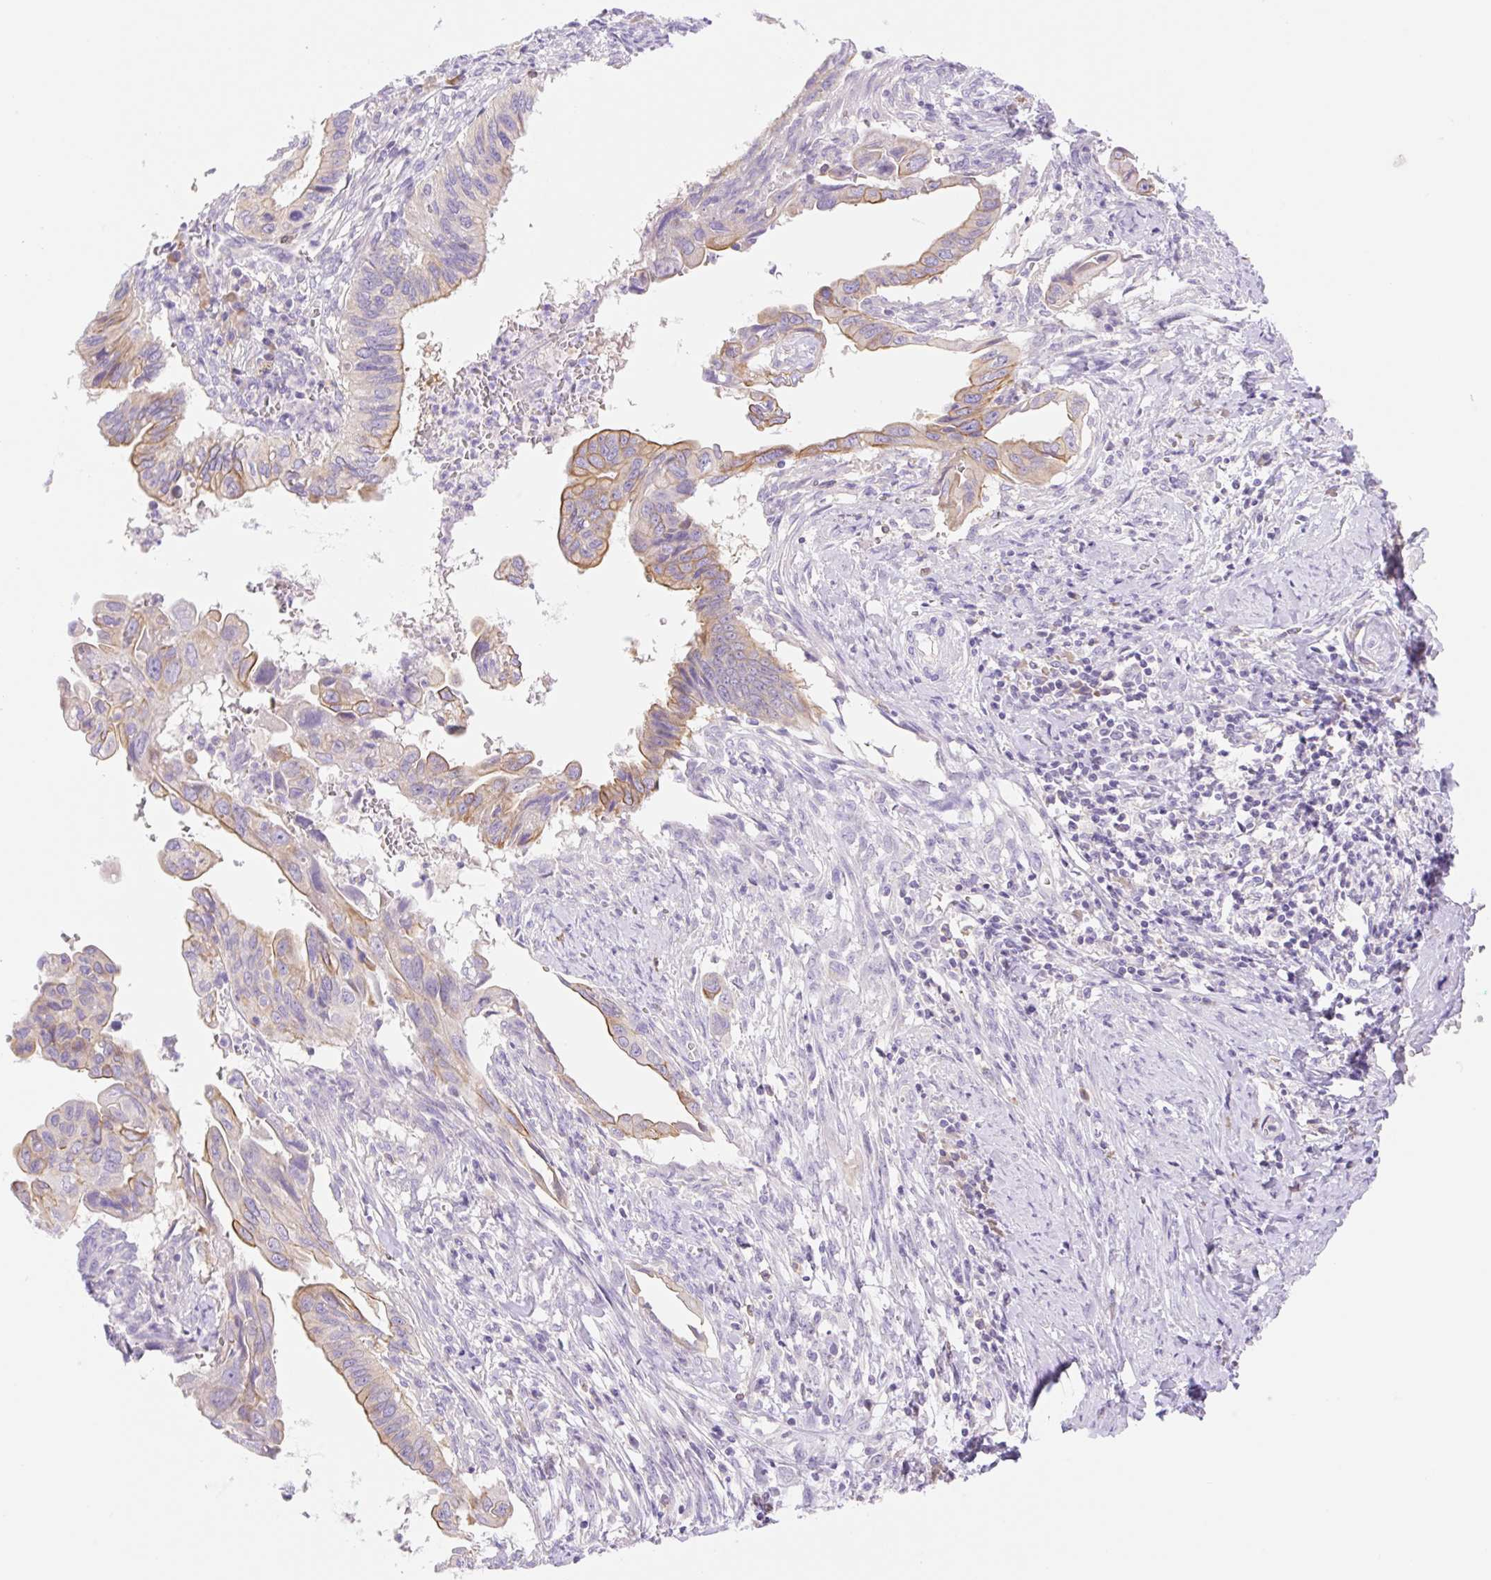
{"staining": {"intensity": "moderate", "quantity": "25%-75%", "location": "cytoplasmic/membranous"}, "tissue": "cervical cancer", "cell_type": "Tumor cells", "image_type": "cancer", "snomed": [{"axis": "morphology", "description": "Adenocarcinoma, NOS"}, {"axis": "topography", "description": "Cervix"}], "caption": "Moderate cytoplasmic/membranous staining is identified in approximately 25%-75% of tumor cells in cervical cancer.", "gene": "DENND5A", "patient": {"sex": "female", "age": 42}}